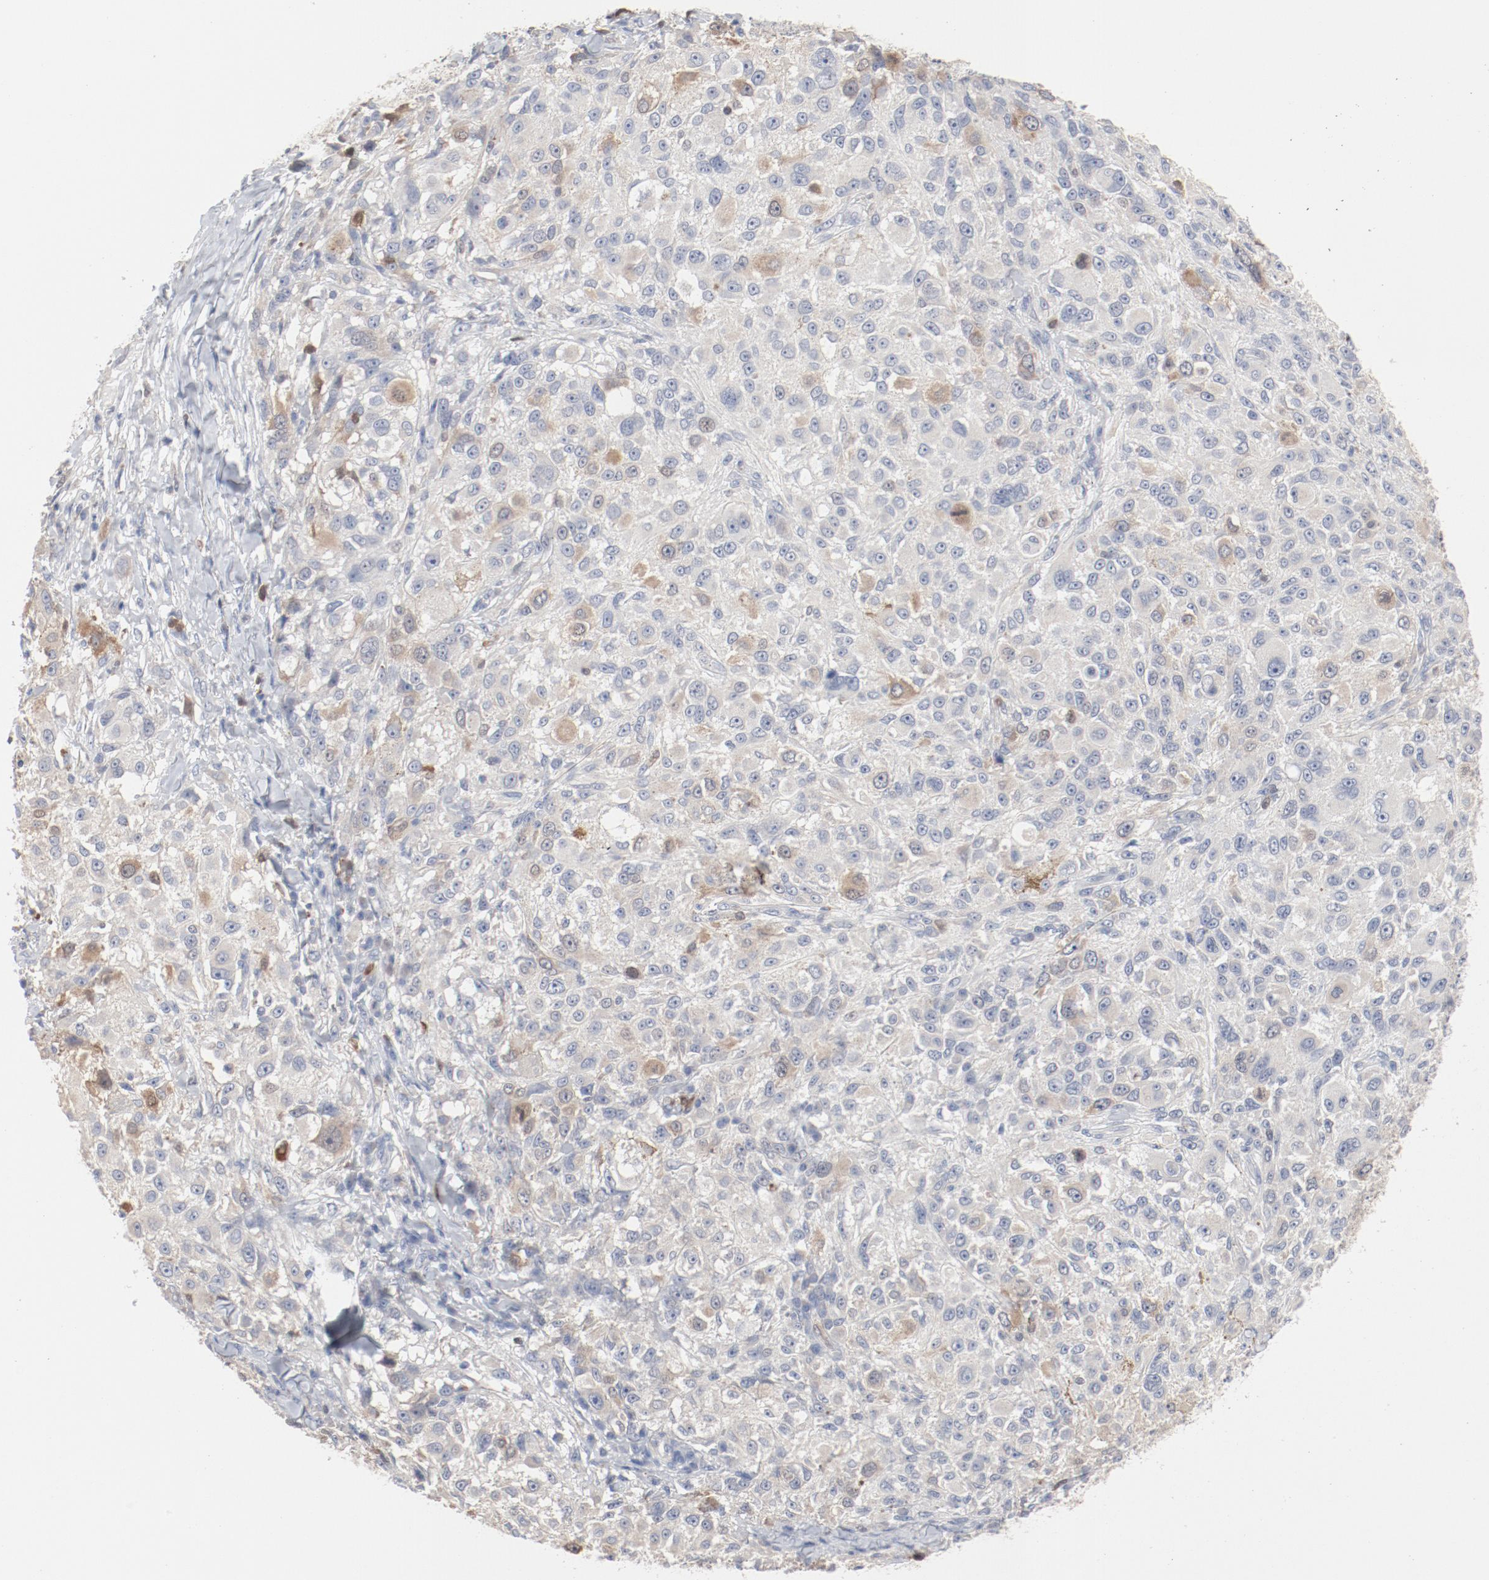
{"staining": {"intensity": "weak", "quantity": "25%-75%", "location": "cytoplasmic/membranous"}, "tissue": "melanoma", "cell_type": "Tumor cells", "image_type": "cancer", "snomed": [{"axis": "morphology", "description": "Necrosis, NOS"}, {"axis": "morphology", "description": "Malignant melanoma, NOS"}, {"axis": "topography", "description": "Skin"}], "caption": "Immunohistochemistry image of neoplastic tissue: human malignant melanoma stained using immunohistochemistry reveals low levels of weak protein expression localized specifically in the cytoplasmic/membranous of tumor cells, appearing as a cytoplasmic/membranous brown color.", "gene": "CDK1", "patient": {"sex": "female", "age": 87}}